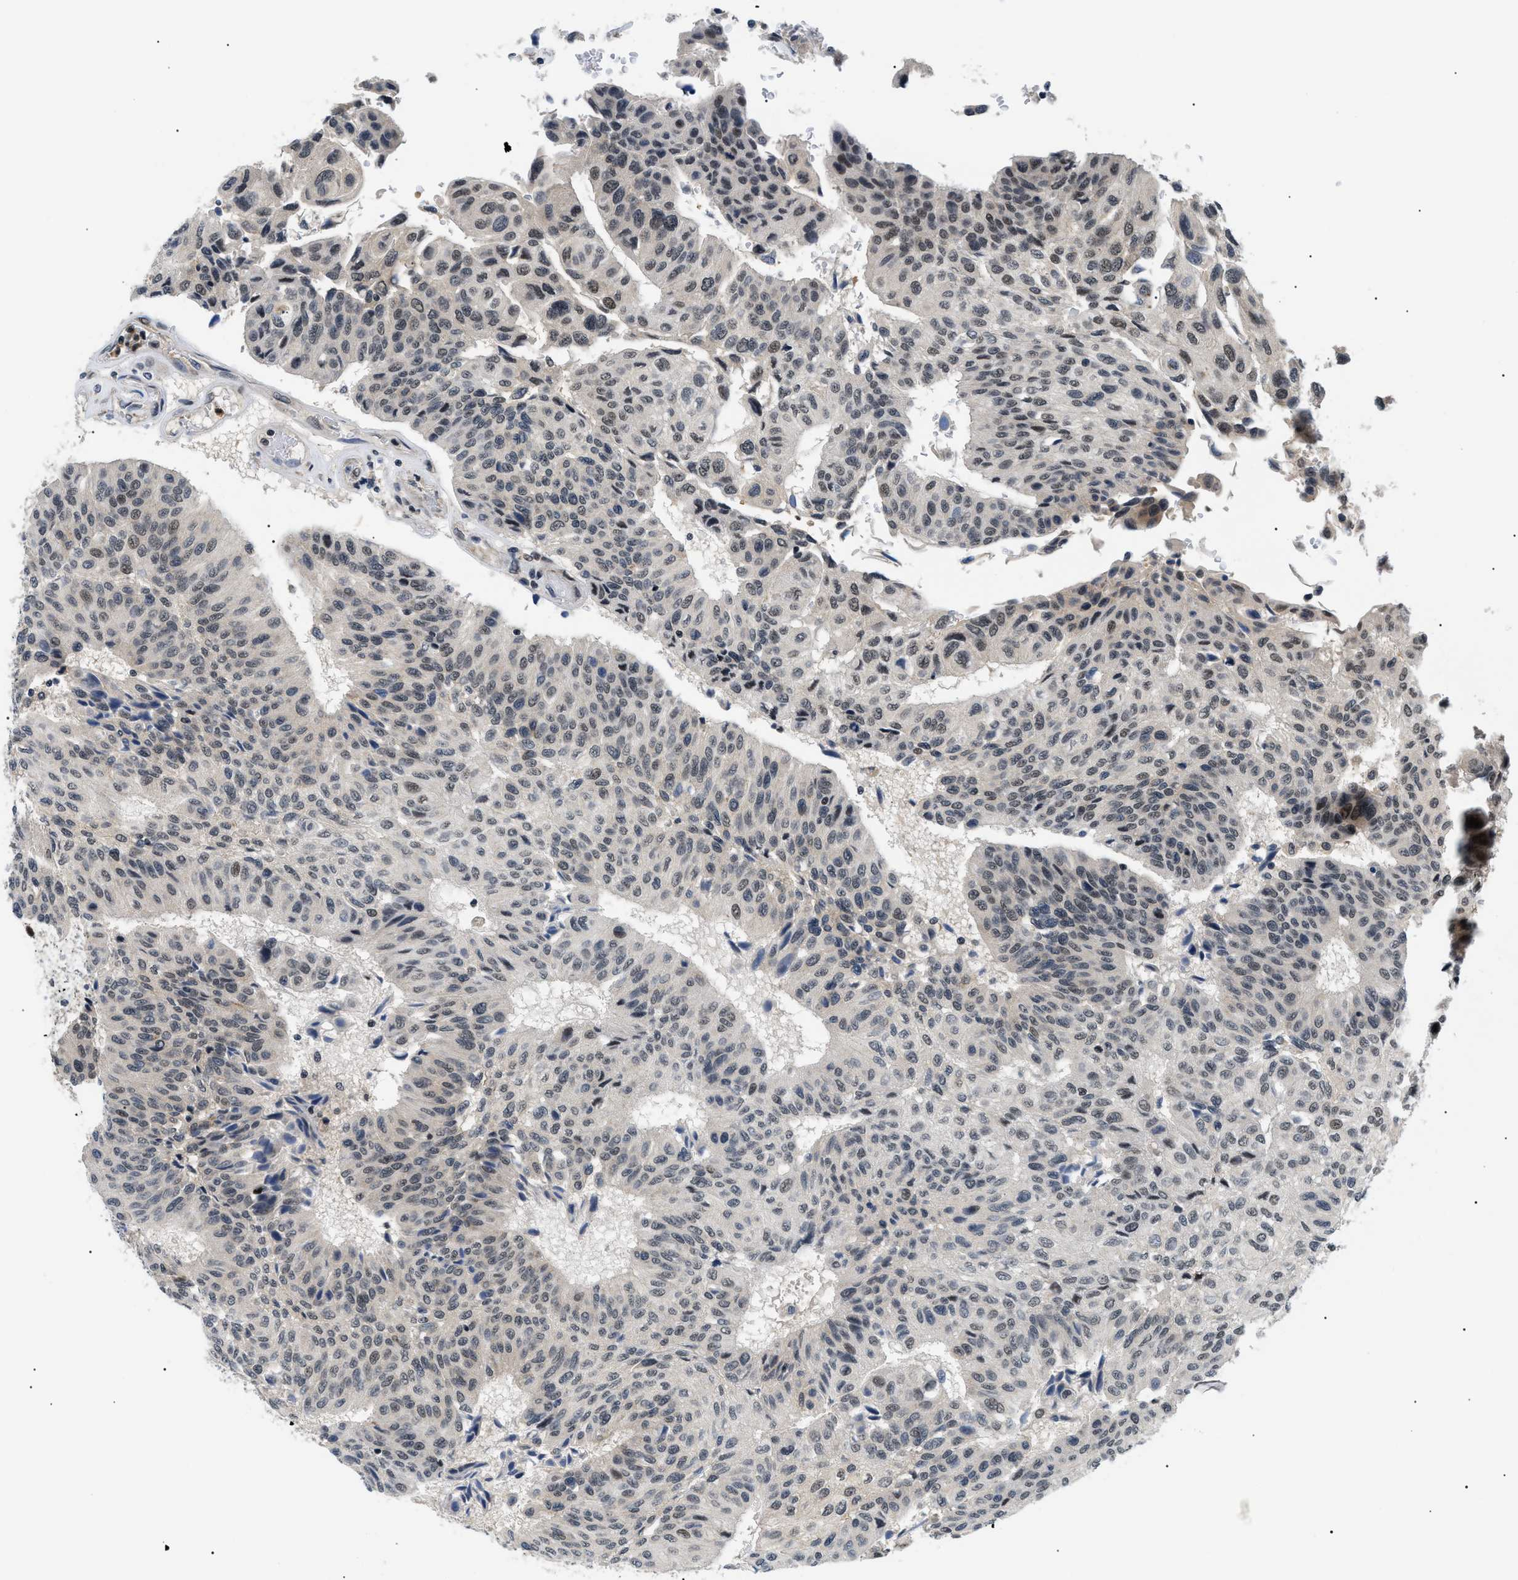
{"staining": {"intensity": "moderate", "quantity": "<25%", "location": "nuclear"}, "tissue": "urothelial cancer", "cell_type": "Tumor cells", "image_type": "cancer", "snomed": [{"axis": "morphology", "description": "Urothelial carcinoma, High grade"}, {"axis": "topography", "description": "Urinary bladder"}], "caption": "The image shows immunohistochemical staining of urothelial carcinoma (high-grade). There is moderate nuclear staining is seen in about <25% of tumor cells.", "gene": "RBM15", "patient": {"sex": "male", "age": 66}}